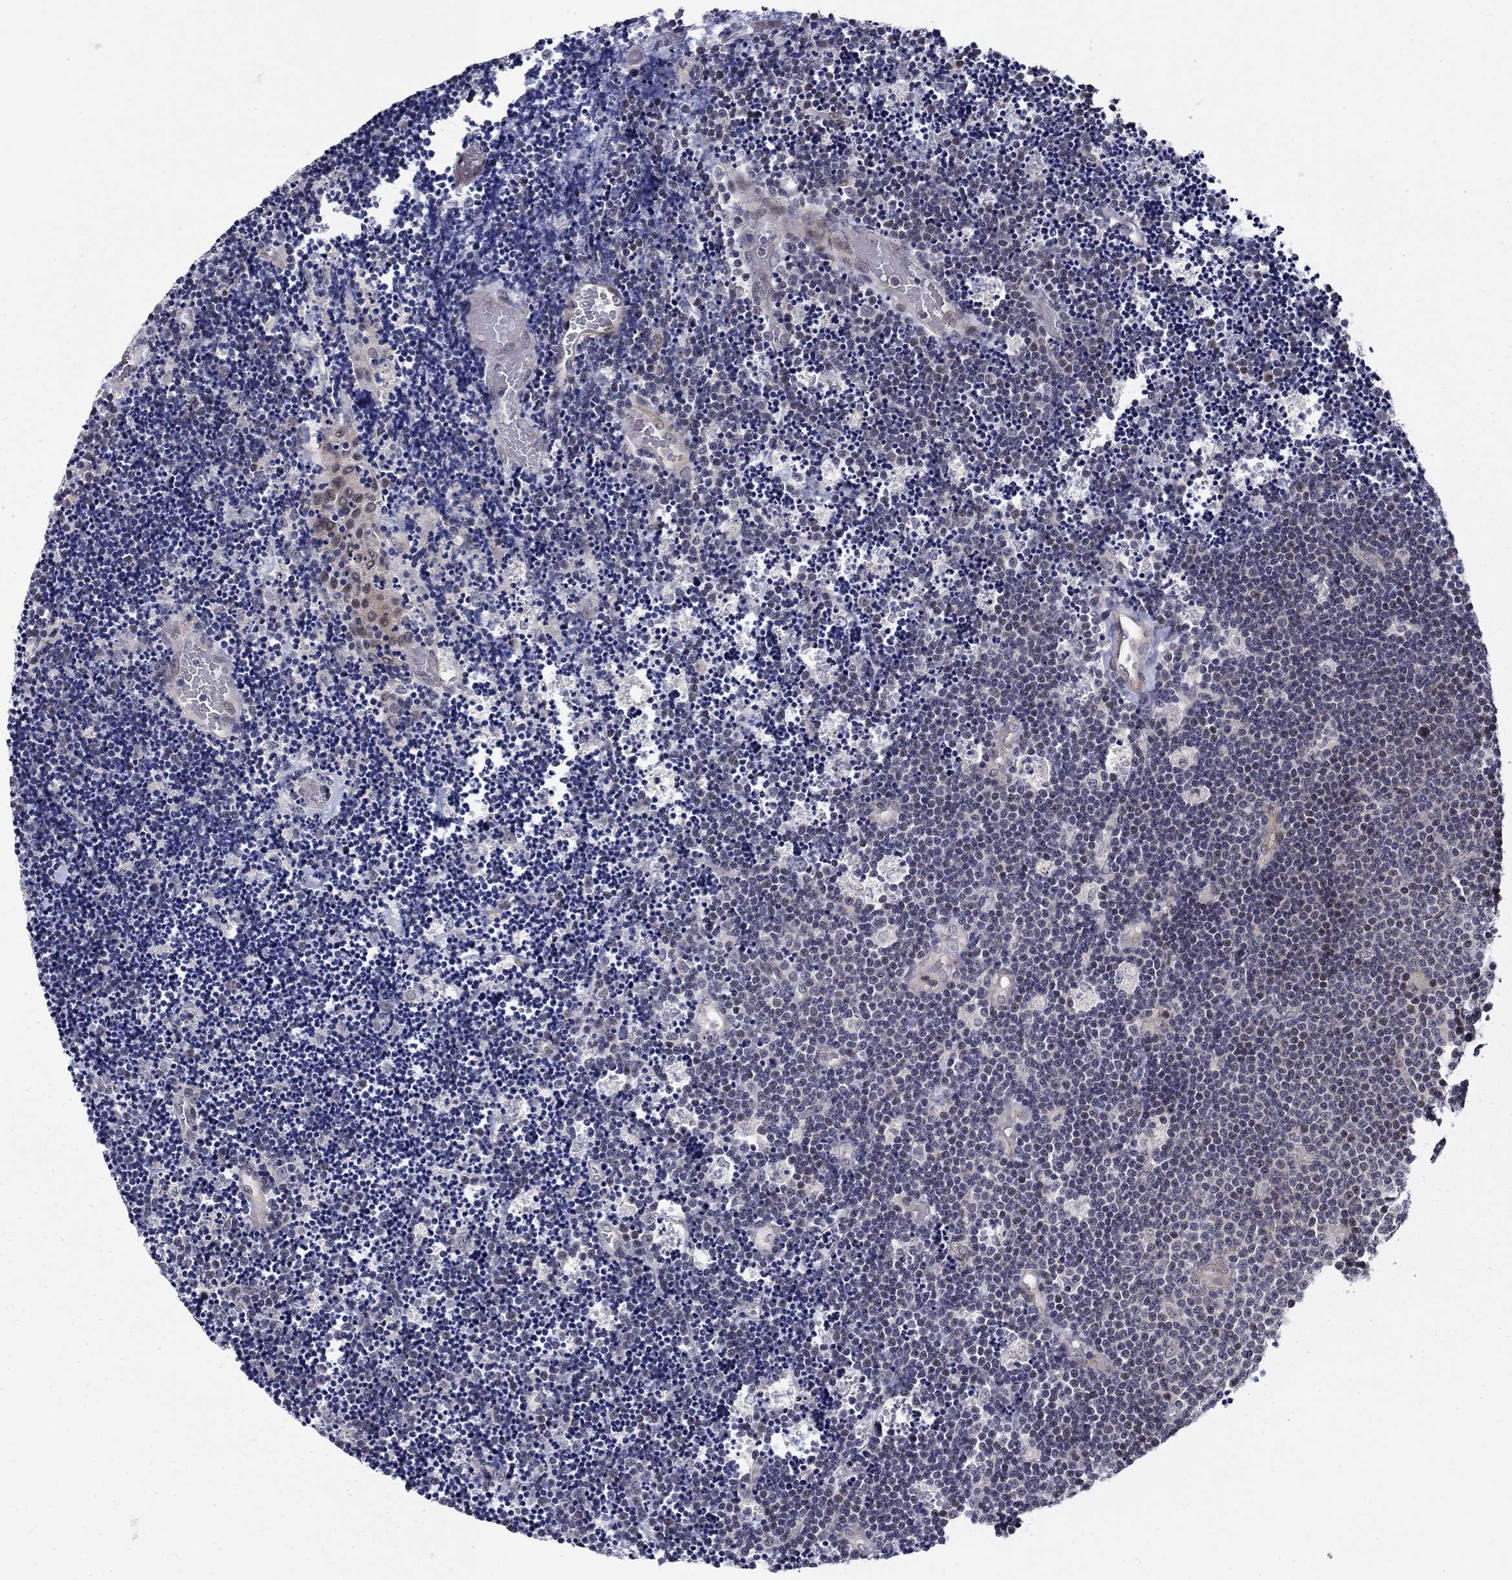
{"staining": {"intensity": "negative", "quantity": "none", "location": "none"}, "tissue": "lymphoma", "cell_type": "Tumor cells", "image_type": "cancer", "snomed": [{"axis": "morphology", "description": "Malignant lymphoma, non-Hodgkin's type, Low grade"}, {"axis": "topography", "description": "Brain"}], "caption": "Protein analysis of lymphoma exhibits no significant positivity in tumor cells.", "gene": "B3GAT1", "patient": {"sex": "female", "age": 66}}